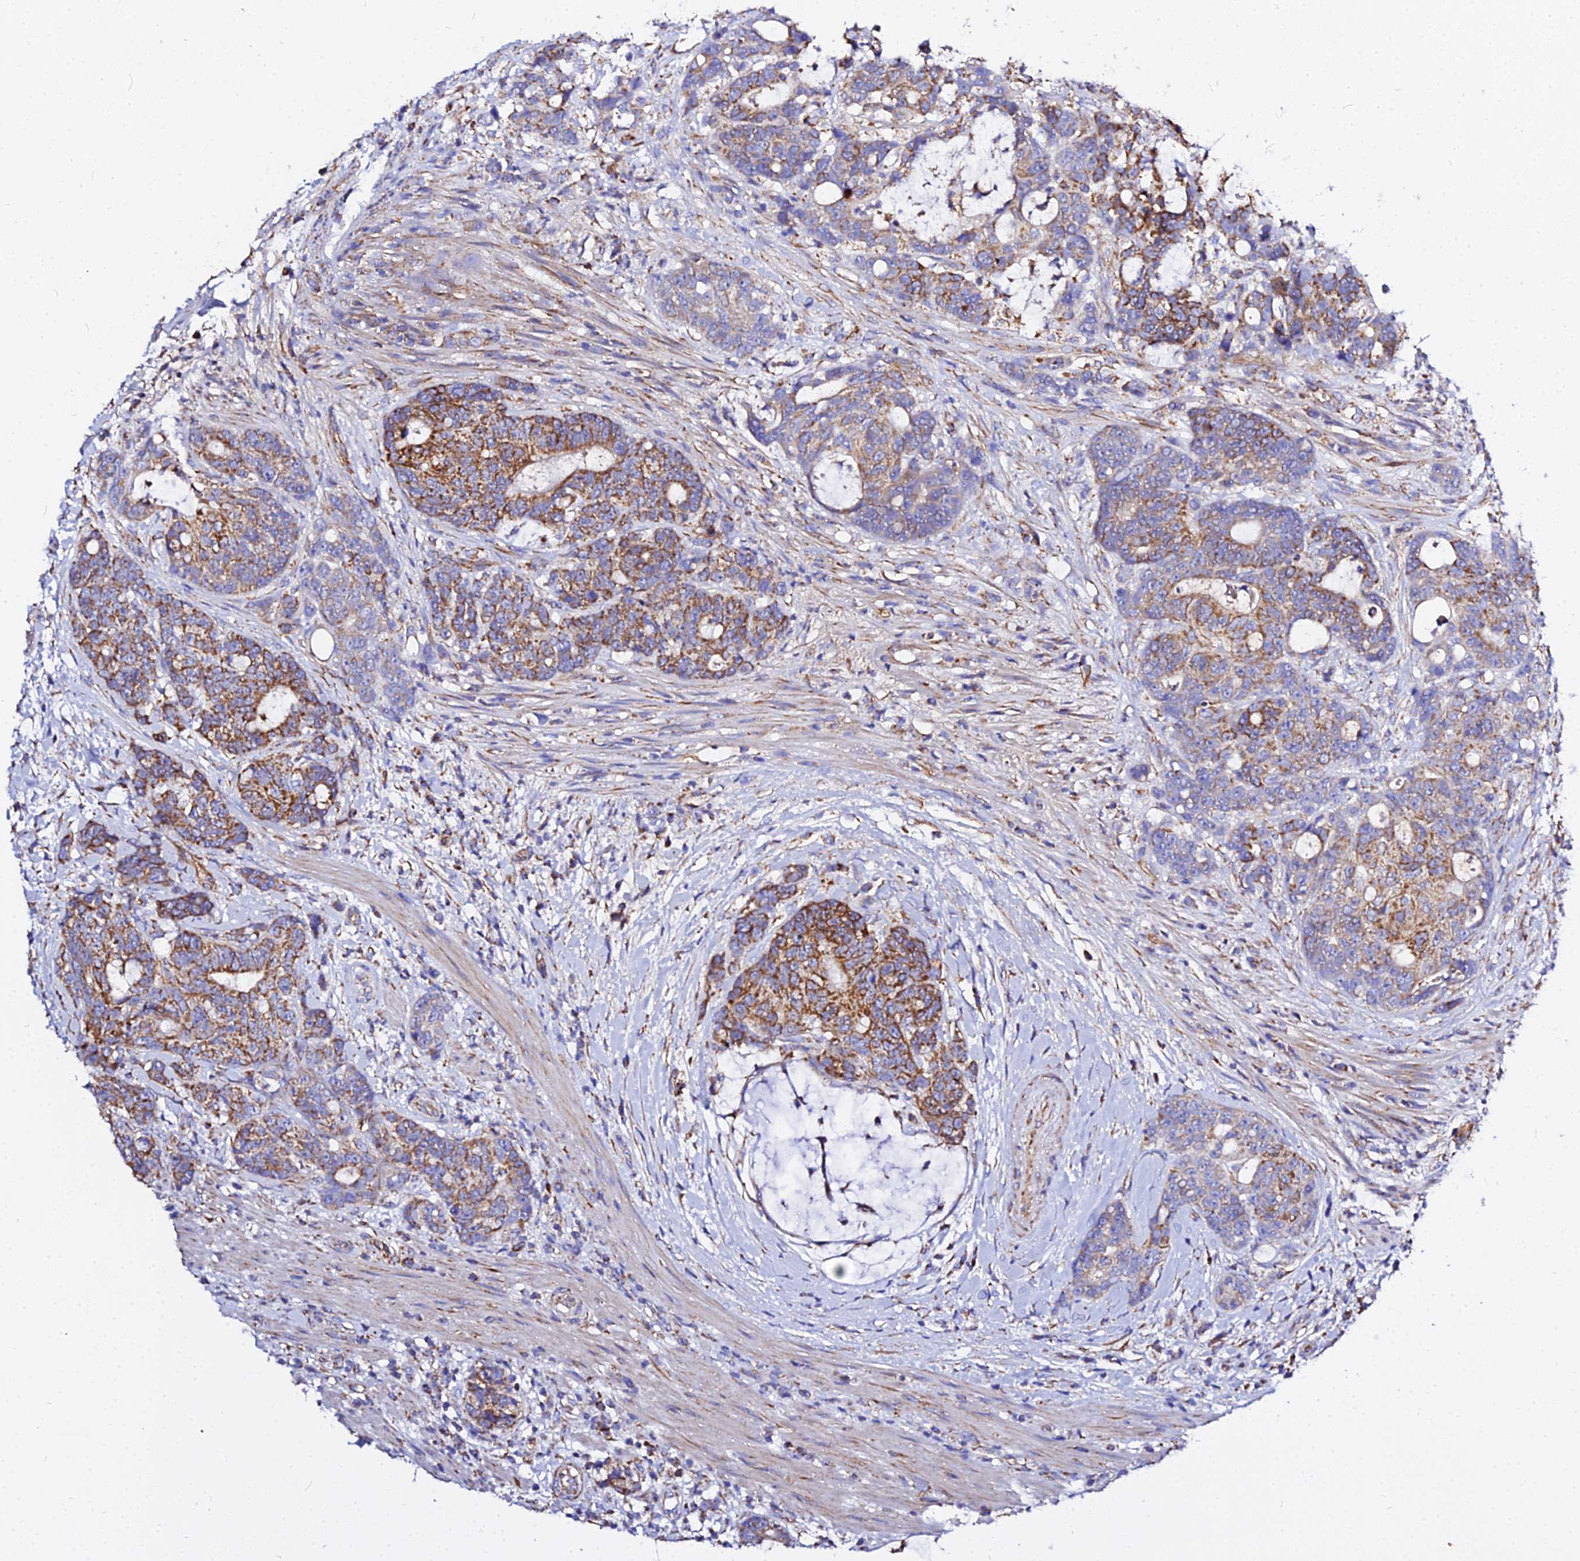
{"staining": {"intensity": "moderate", "quantity": ">75%", "location": "cytoplasmic/membranous"}, "tissue": "colorectal cancer", "cell_type": "Tumor cells", "image_type": "cancer", "snomed": [{"axis": "morphology", "description": "Adenocarcinoma, NOS"}, {"axis": "topography", "description": "Colon"}], "caption": "Human colorectal cancer (adenocarcinoma) stained for a protein (brown) shows moderate cytoplasmic/membranous positive staining in about >75% of tumor cells.", "gene": "ZNF573", "patient": {"sex": "female", "age": 82}}